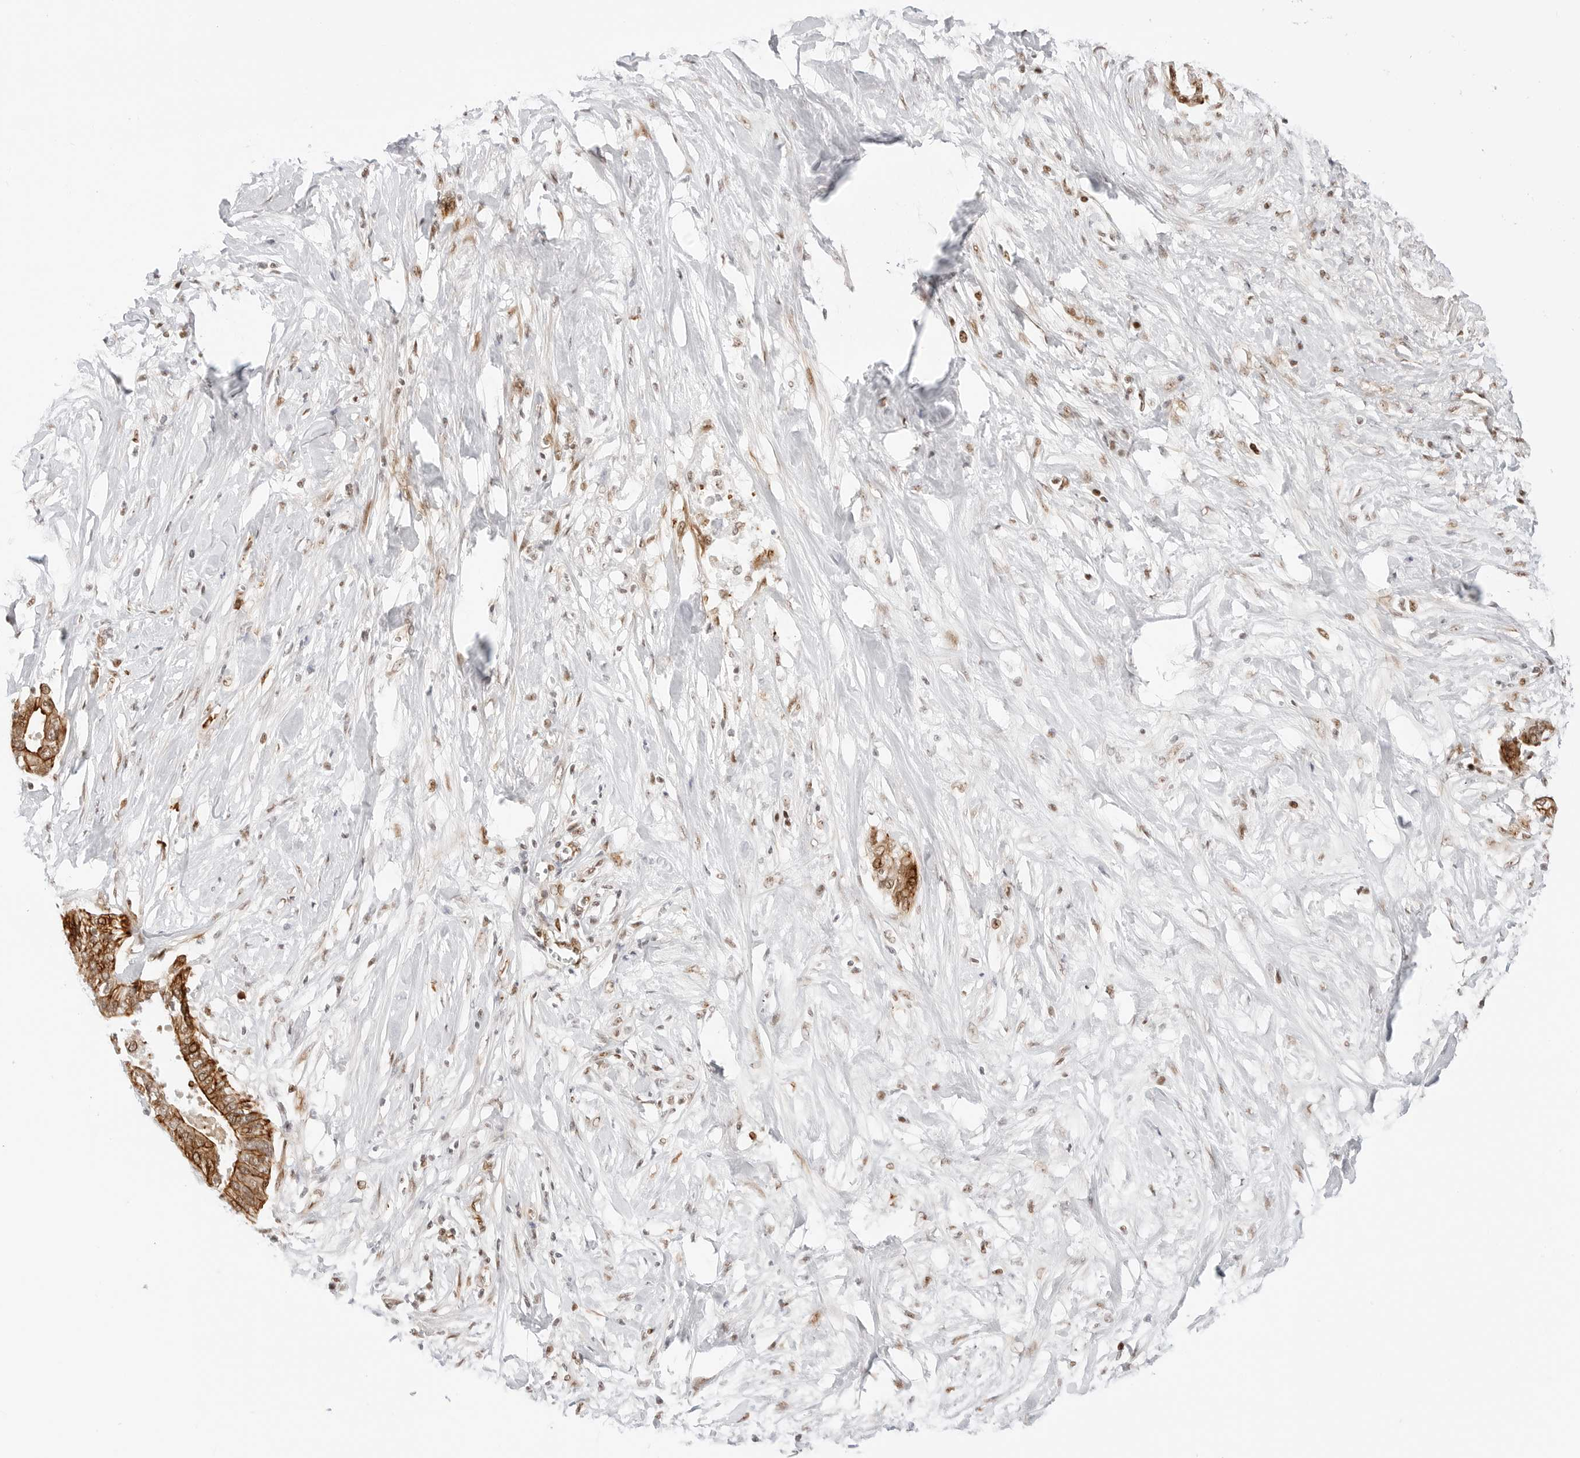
{"staining": {"intensity": "moderate", "quantity": ">75%", "location": "cytoplasmic/membranous"}, "tissue": "pancreatic cancer", "cell_type": "Tumor cells", "image_type": "cancer", "snomed": [{"axis": "morphology", "description": "Normal tissue, NOS"}, {"axis": "morphology", "description": "Adenocarcinoma, NOS"}, {"axis": "topography", "description": "Pancreas"}, {"axis": "topography", "description": "Peripheral nerve tissue"}], "caption": "Pancreatic cancer was stained to show a protein in brown. There is medium levels of moderate cytoplasmic/membranous staining in about >75% of tumor cells.", "gene": "ZNF613", "patient": {"sex": "male", "age": 59}}